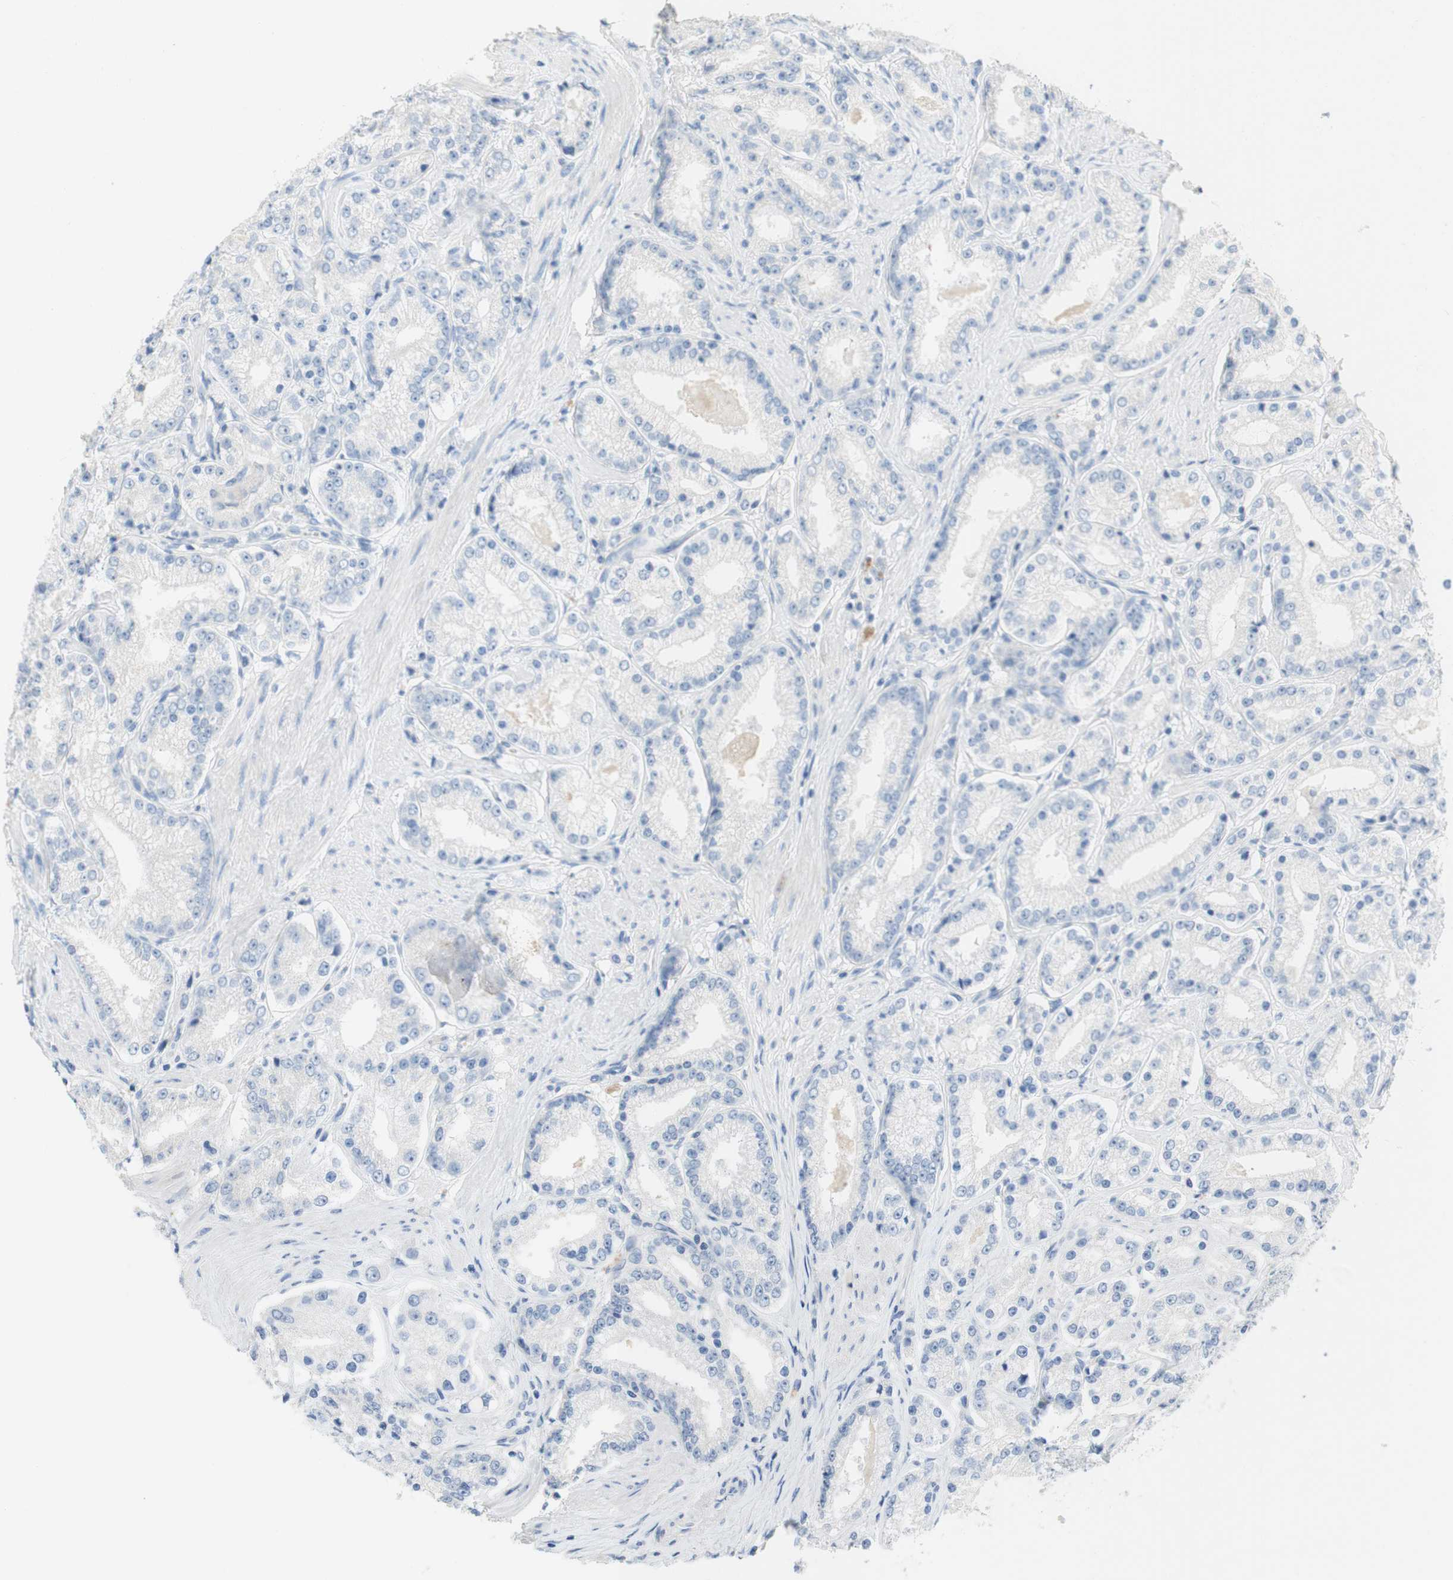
{"staining": {"intensity": "negative", "quantity": "none", "location": "none"}, "tissue": "prostate cancer", "cell_type": "Tumor cells", "image_type": "cancer", "snomed": [{"axis": "morphology", "description": "Adenocarcinoma, Low grade"}, {"axis": "topography", "description": "Prostate"}], "caption": "The photomicrograph demonstrates no significant staining in tumor cells of adenocarcinoma (low-grade) (prostate).", "gene": "POLR2J3", "patient": {"sex": "male", "age": 63}}